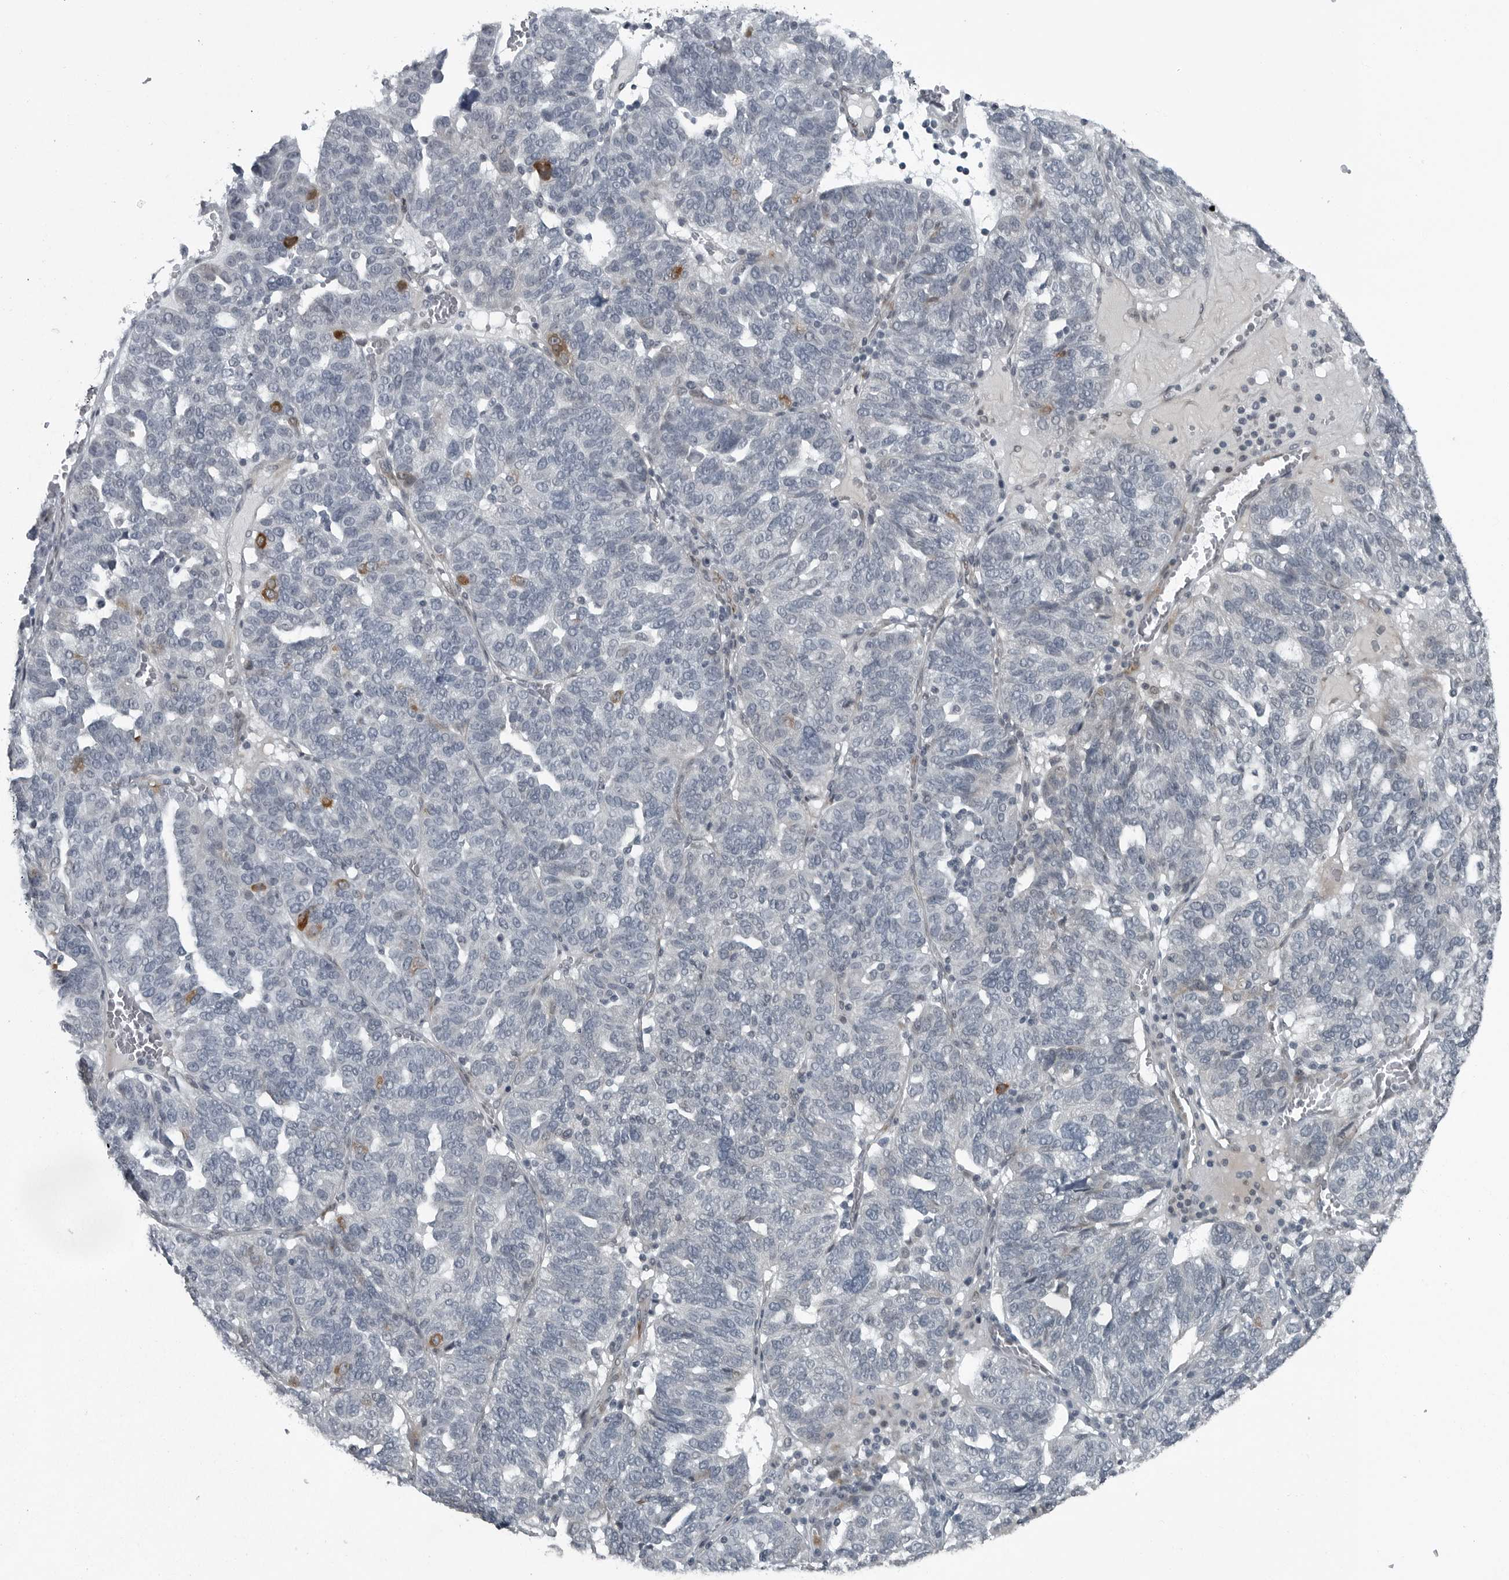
{"staining": {"intensity": "negative", "quantity": "none", "location": "none"}, "tissue": "ovarian cancer", "cell_type": "Tumor cells", "image_type": "cancer", "snomed": [{"axis": "morphology", "description": "Cystadenocarcinoma, serous, NOS"}, {"axis": "topography", "description": "Ovary"}], "caption": "IHC of ovarian cancer demonstrates no positivity in tumor cells.", "gene": "DNAAF11", "patient": {"sex": "female", "age": 59}}